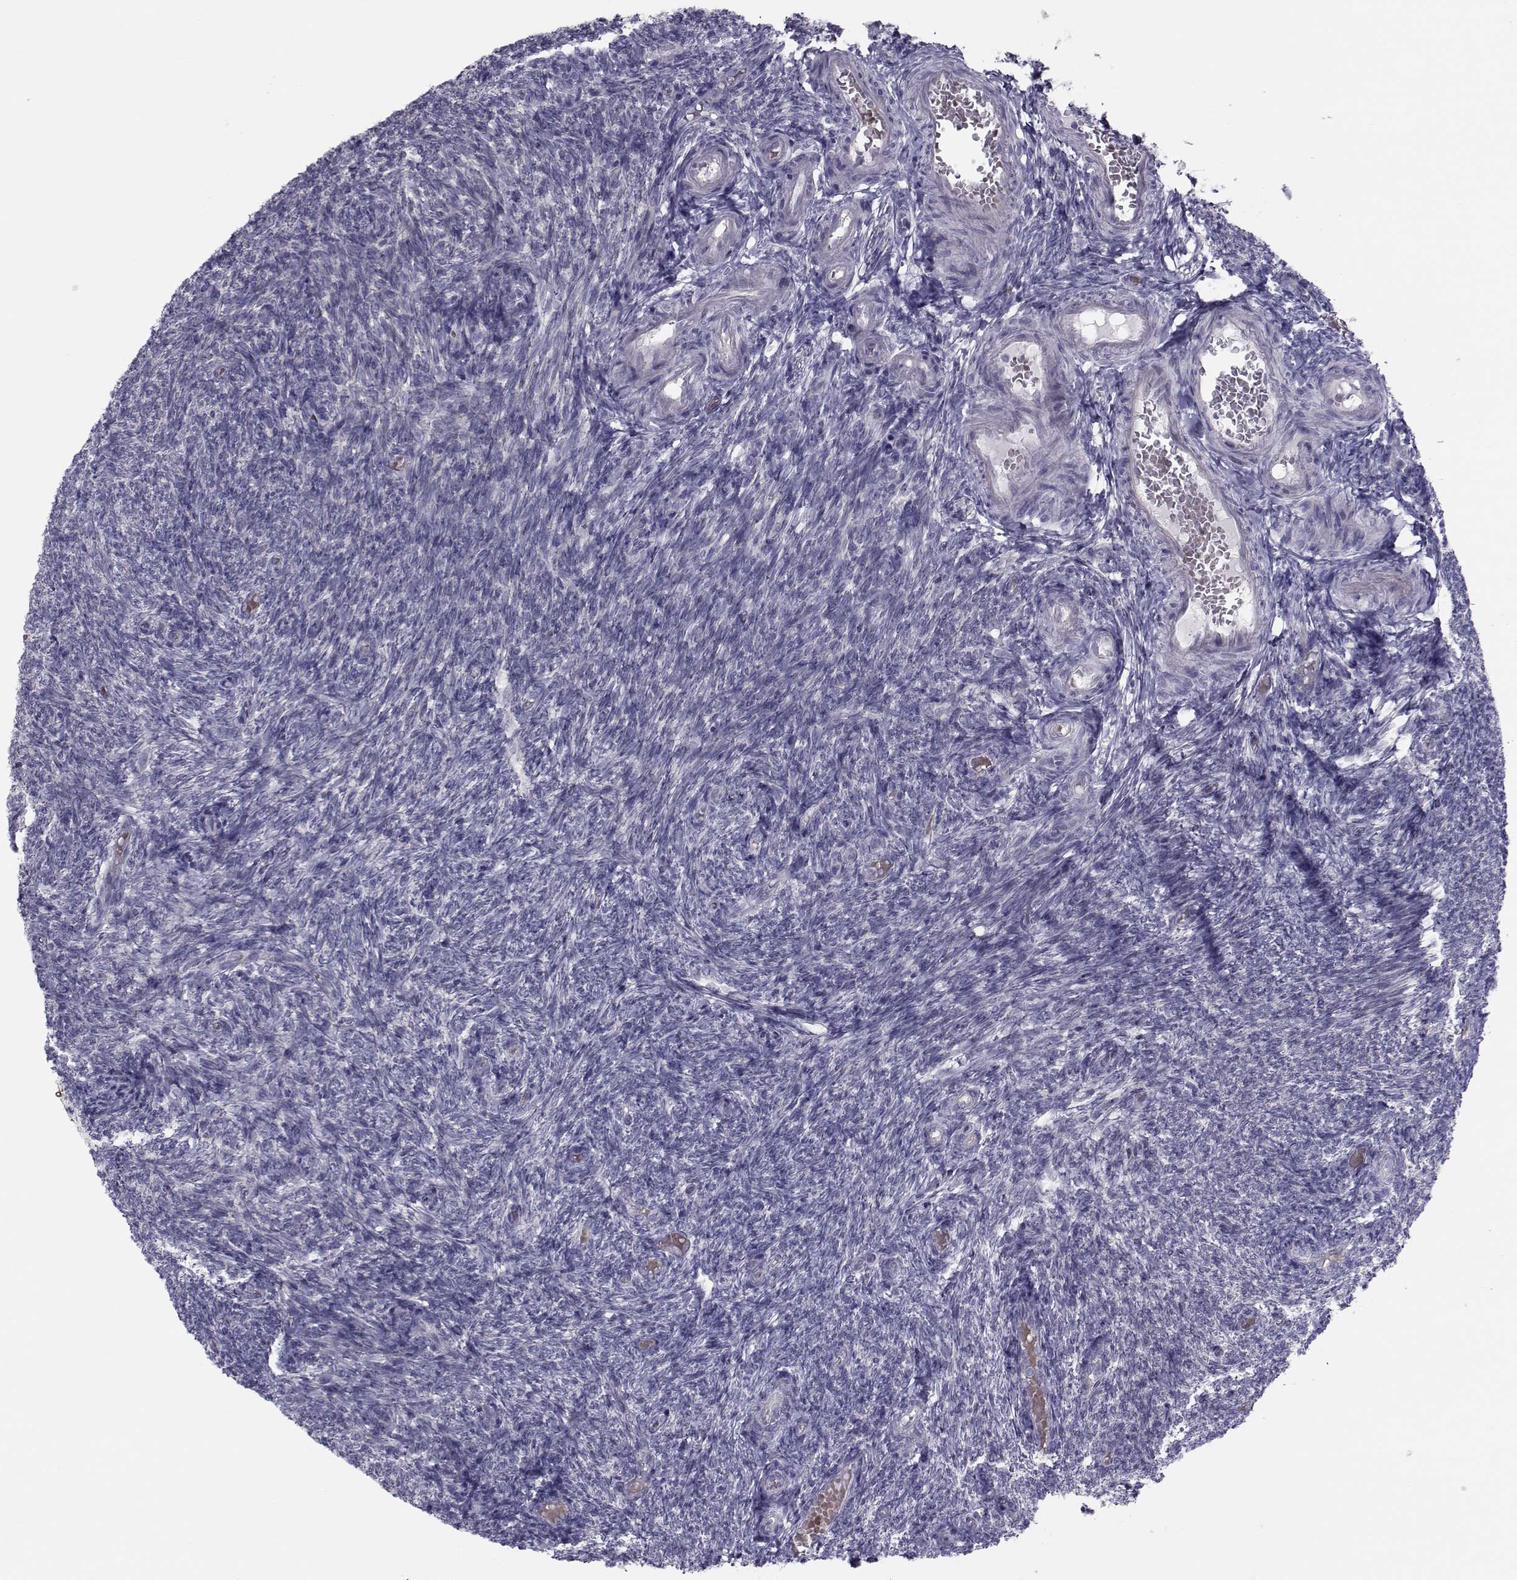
{"staining": {"intensity": "negative", "quantity": "none", "location": "none"}, "tissue": "ovary", "cell_type": "Ovarian stroma cells", "image_type": "normal", "snomed": [{"axis": "morphology", "description": "Normal tissue, NOS"}, {"axis": "topography", "description": "Ovary"}], "caption": "High power microscopy image of an immunohistochemistry photomicrograph of normal ovary, revealing no significant positivity in ovarian stroma cells. The staining was performed using DAB to visualize the protein expression in brown, while the nuclei were stained in blue with hematoxylin (Magnification: 20x).", "gene": "GARIN3", "patient": {"sex": "female", "age": 39}}